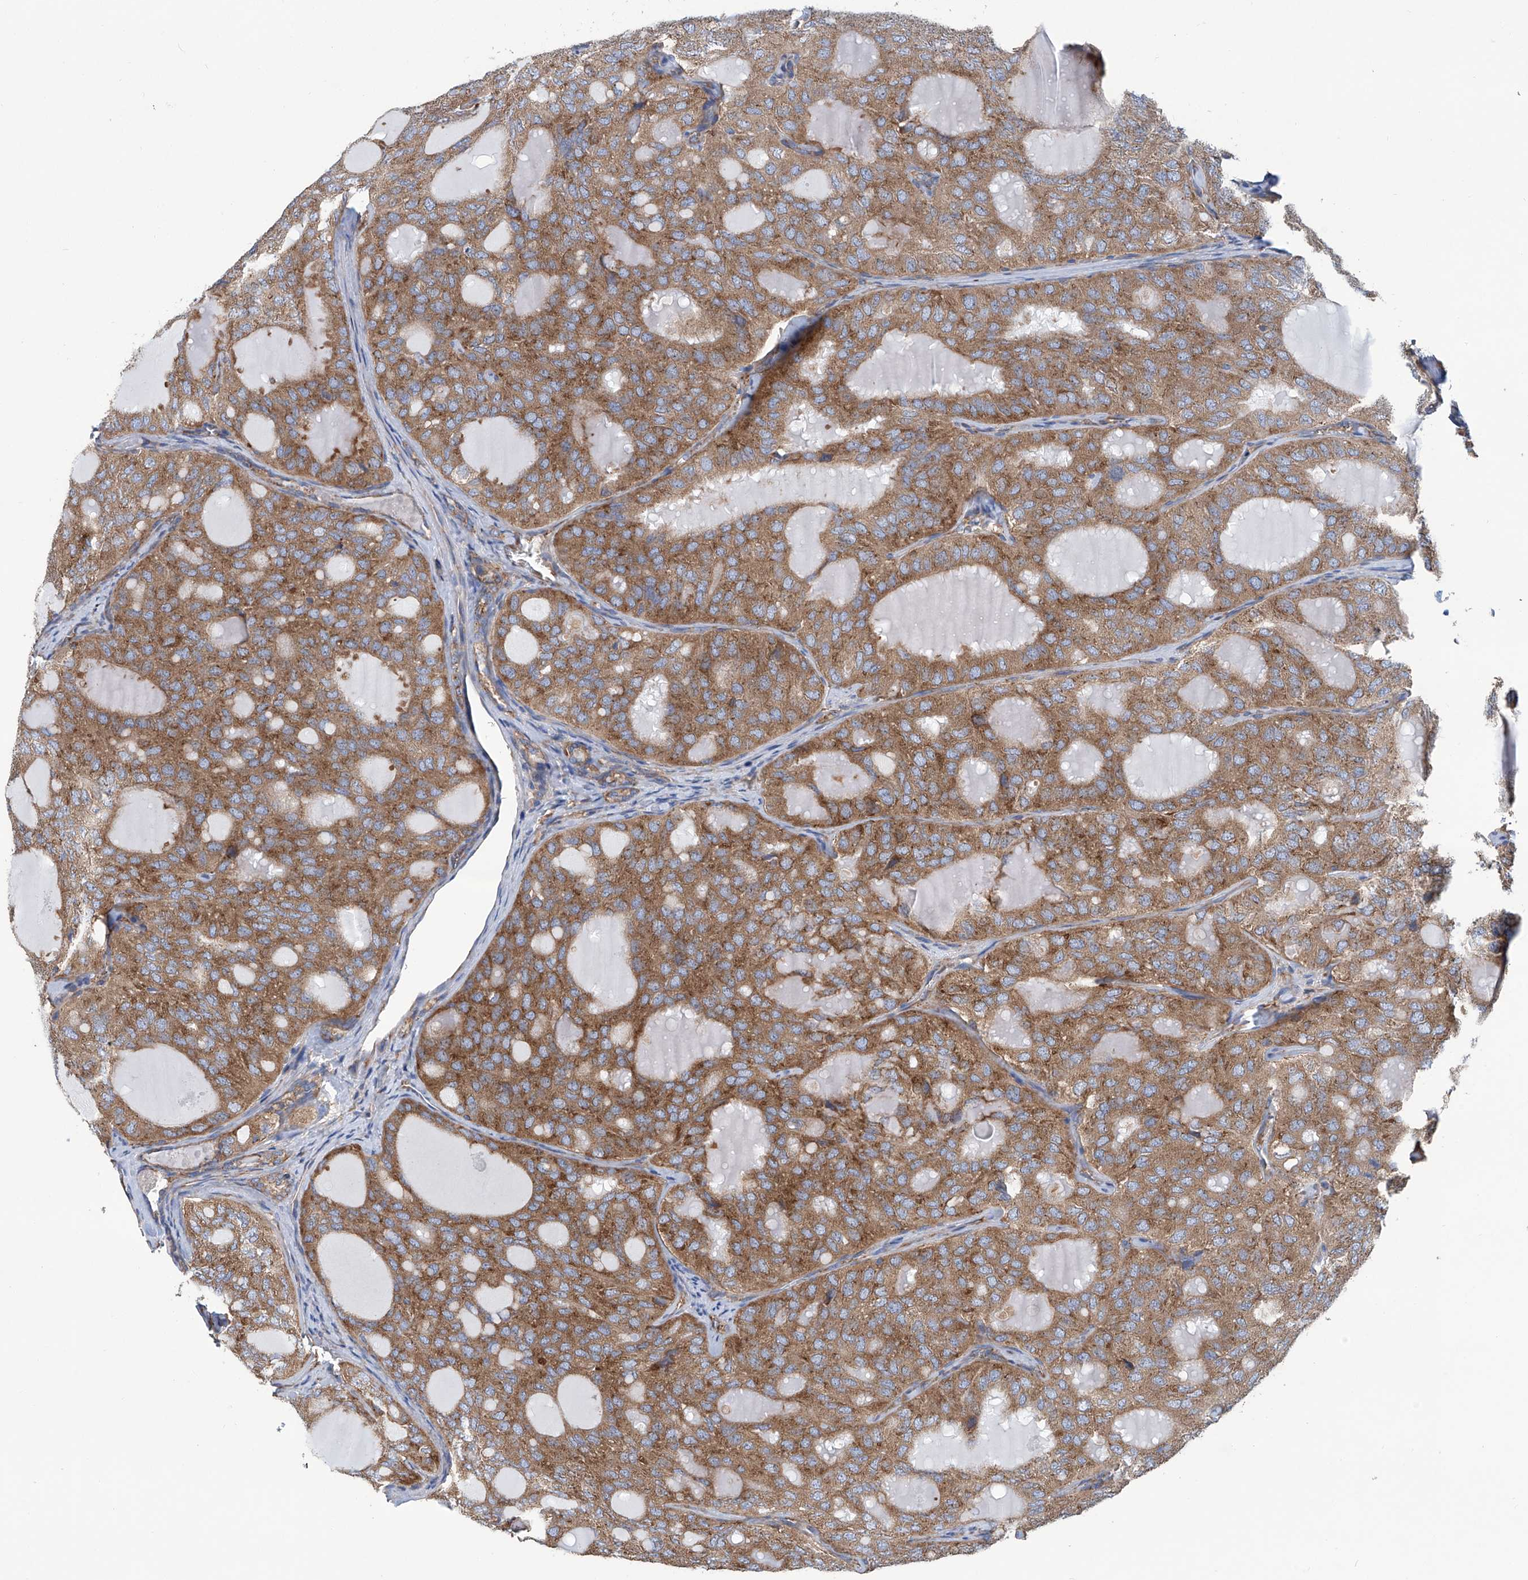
{"staining": {"intensity": "strong", "quantity": ">75%", "location": "cytoplasmic/membranous"}, "tissue": "thyroid cancer", "cell_type": "Tumor cells", "image_type": "cancer", "snomed": [{"axis": "morphology", "description": "Follicular adenoma carcinoma, NOS"}, {"axis": "topography", "description": "Thyroid gland"}], "caption": "Protein staining by IHC shows strong cytoplasmic/membranous staining in approximately >75% of tumor cells in thyroid cancer.", "gene": "SENP2", "patient": {"sex": "male", "age": 75}}